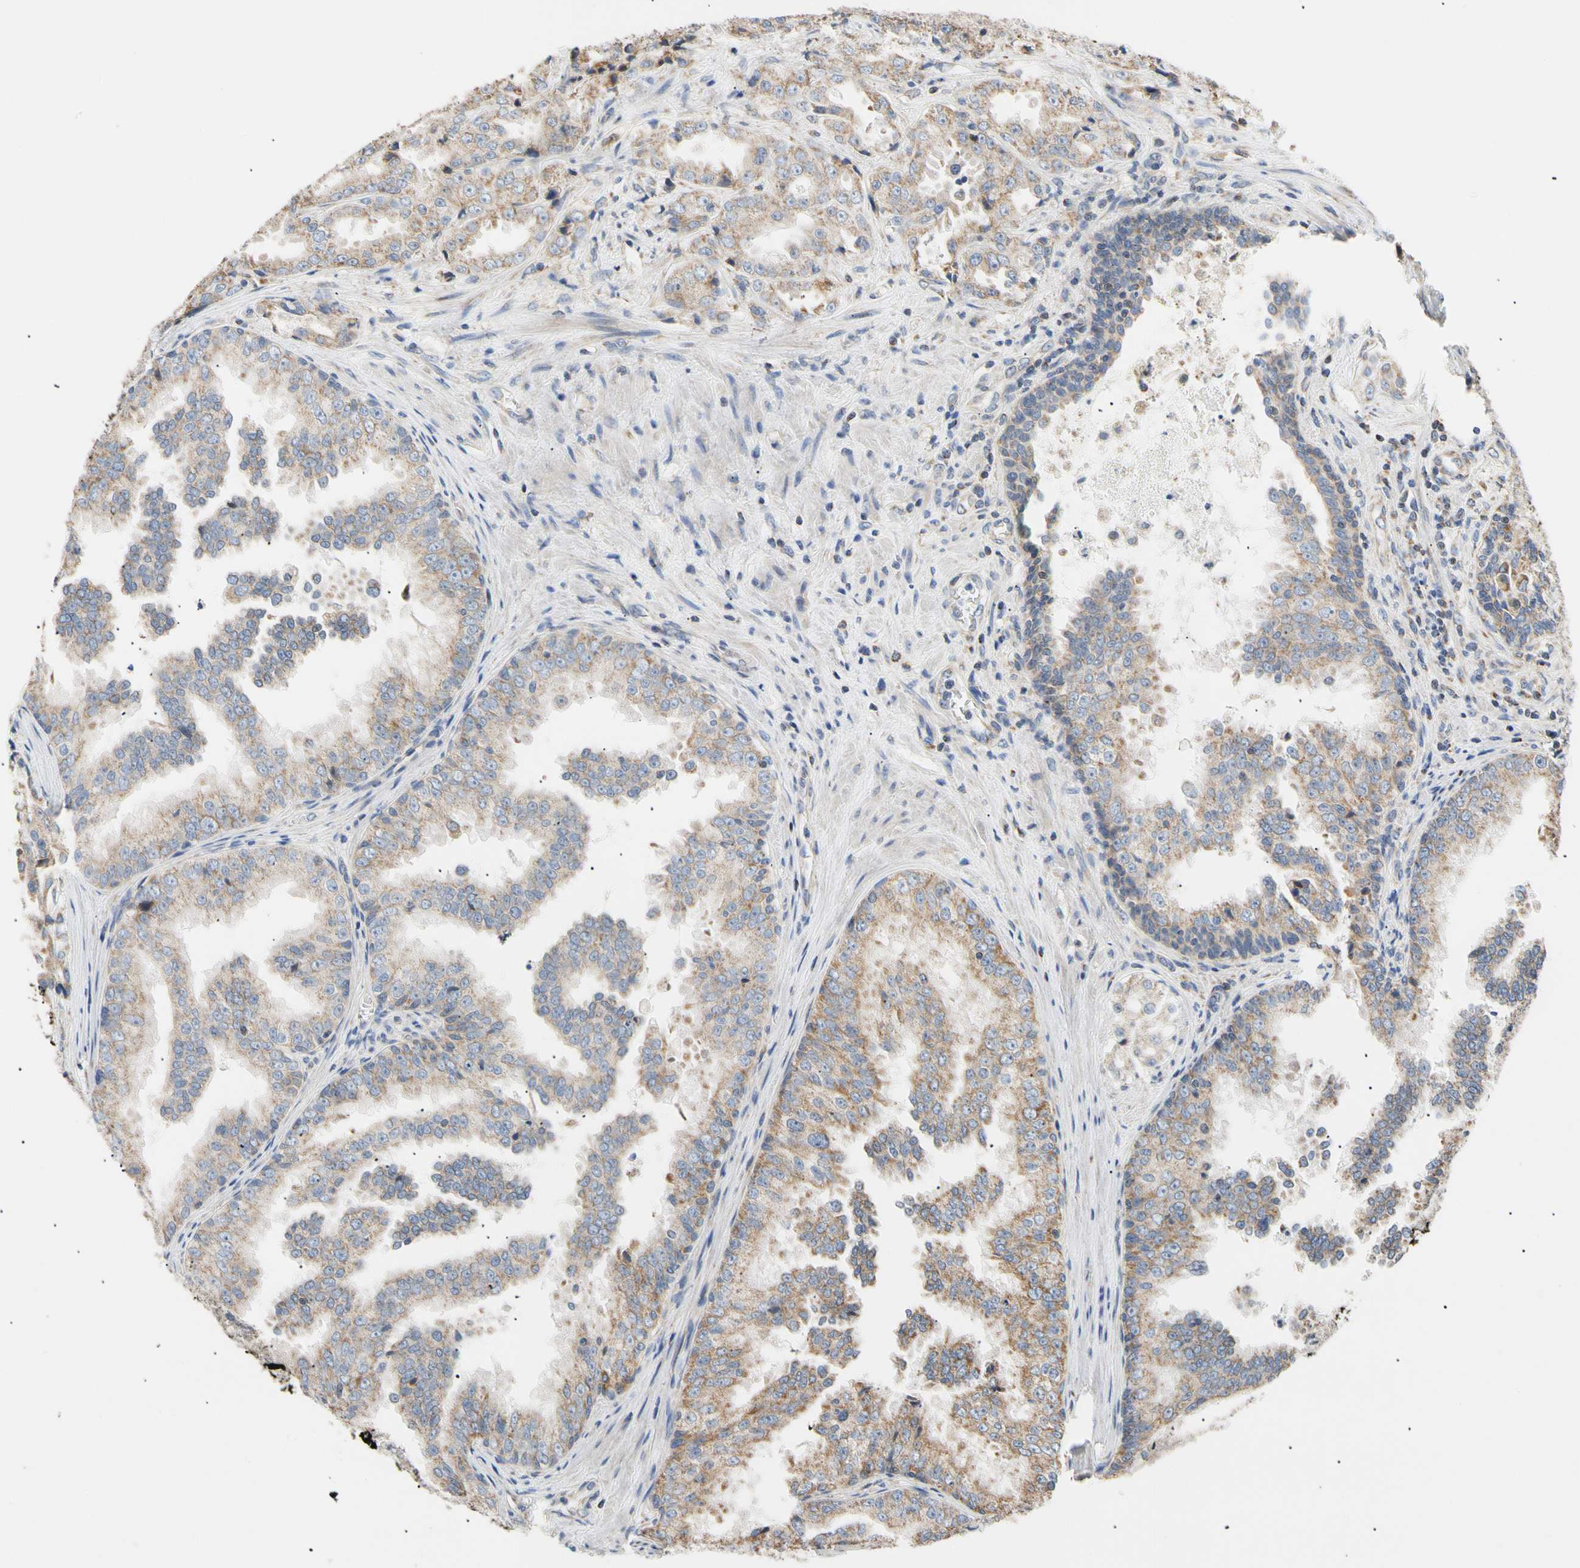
{"staining": {"intensity": "weak", "quantity": ">75%", "location": "cytoplasmic/membranous"}, "tissue": "prostate cancer", "cell_type": "Tumor cells", "image_type": "cancer", "snomed": [{"axis": "morphology", "description": "Adenocarcinoma, High grade"}, {"axis": "topography", "description": "Prostate"}], "caption": "Immunohistochemistry (DAB (3,3'-diaminobenzidine)) staining of human prostate cancer shows weak cytoplasmic/membranous protein staining in about >75% of tumor cells.", "gene": "PLGRKT", "patient": {"sex": "male", "age": 73}}